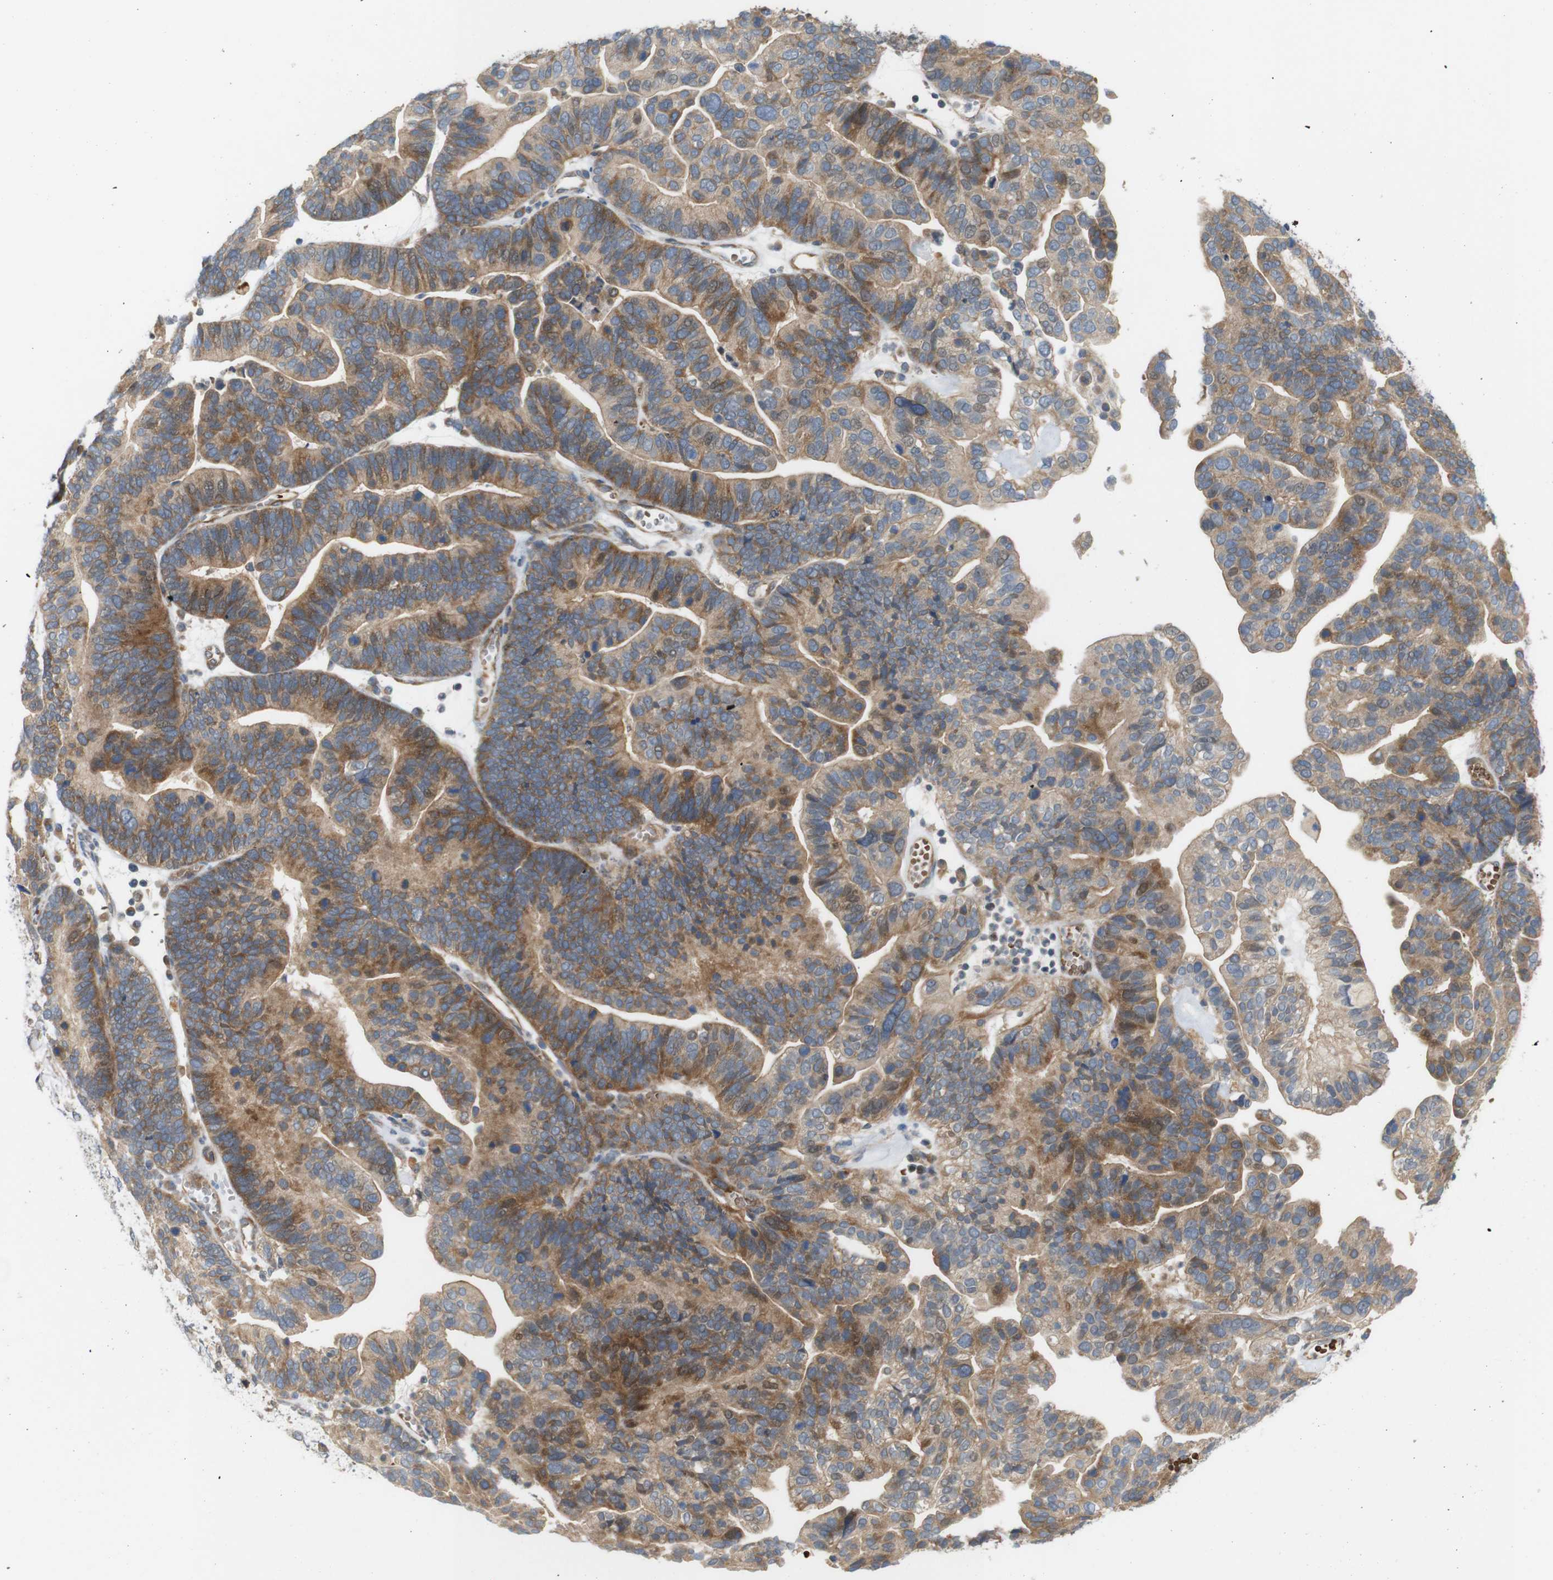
{"staining": {"intensity": "moderate", "quantity": ">75%", "location": "cytoplasmic/membranous"}, "tissue": "ovarian cancer", "cell_type": "Tumor cells", "image_type": "cancer", "snomed": [{"axis": "morphology", "description": "Cystadenocarcinoma, serous, NOS"}, {"axis": "topography", "description": "Ovary"}], "caption": "Protein positivity by immunohistochemistry displays moderate cytoplasmic/membranous staining in approximately >75% of tumor cells in ovarian cancer.", "gene": "RPTOR", "patient": {"sex": "female", "age": 56}}